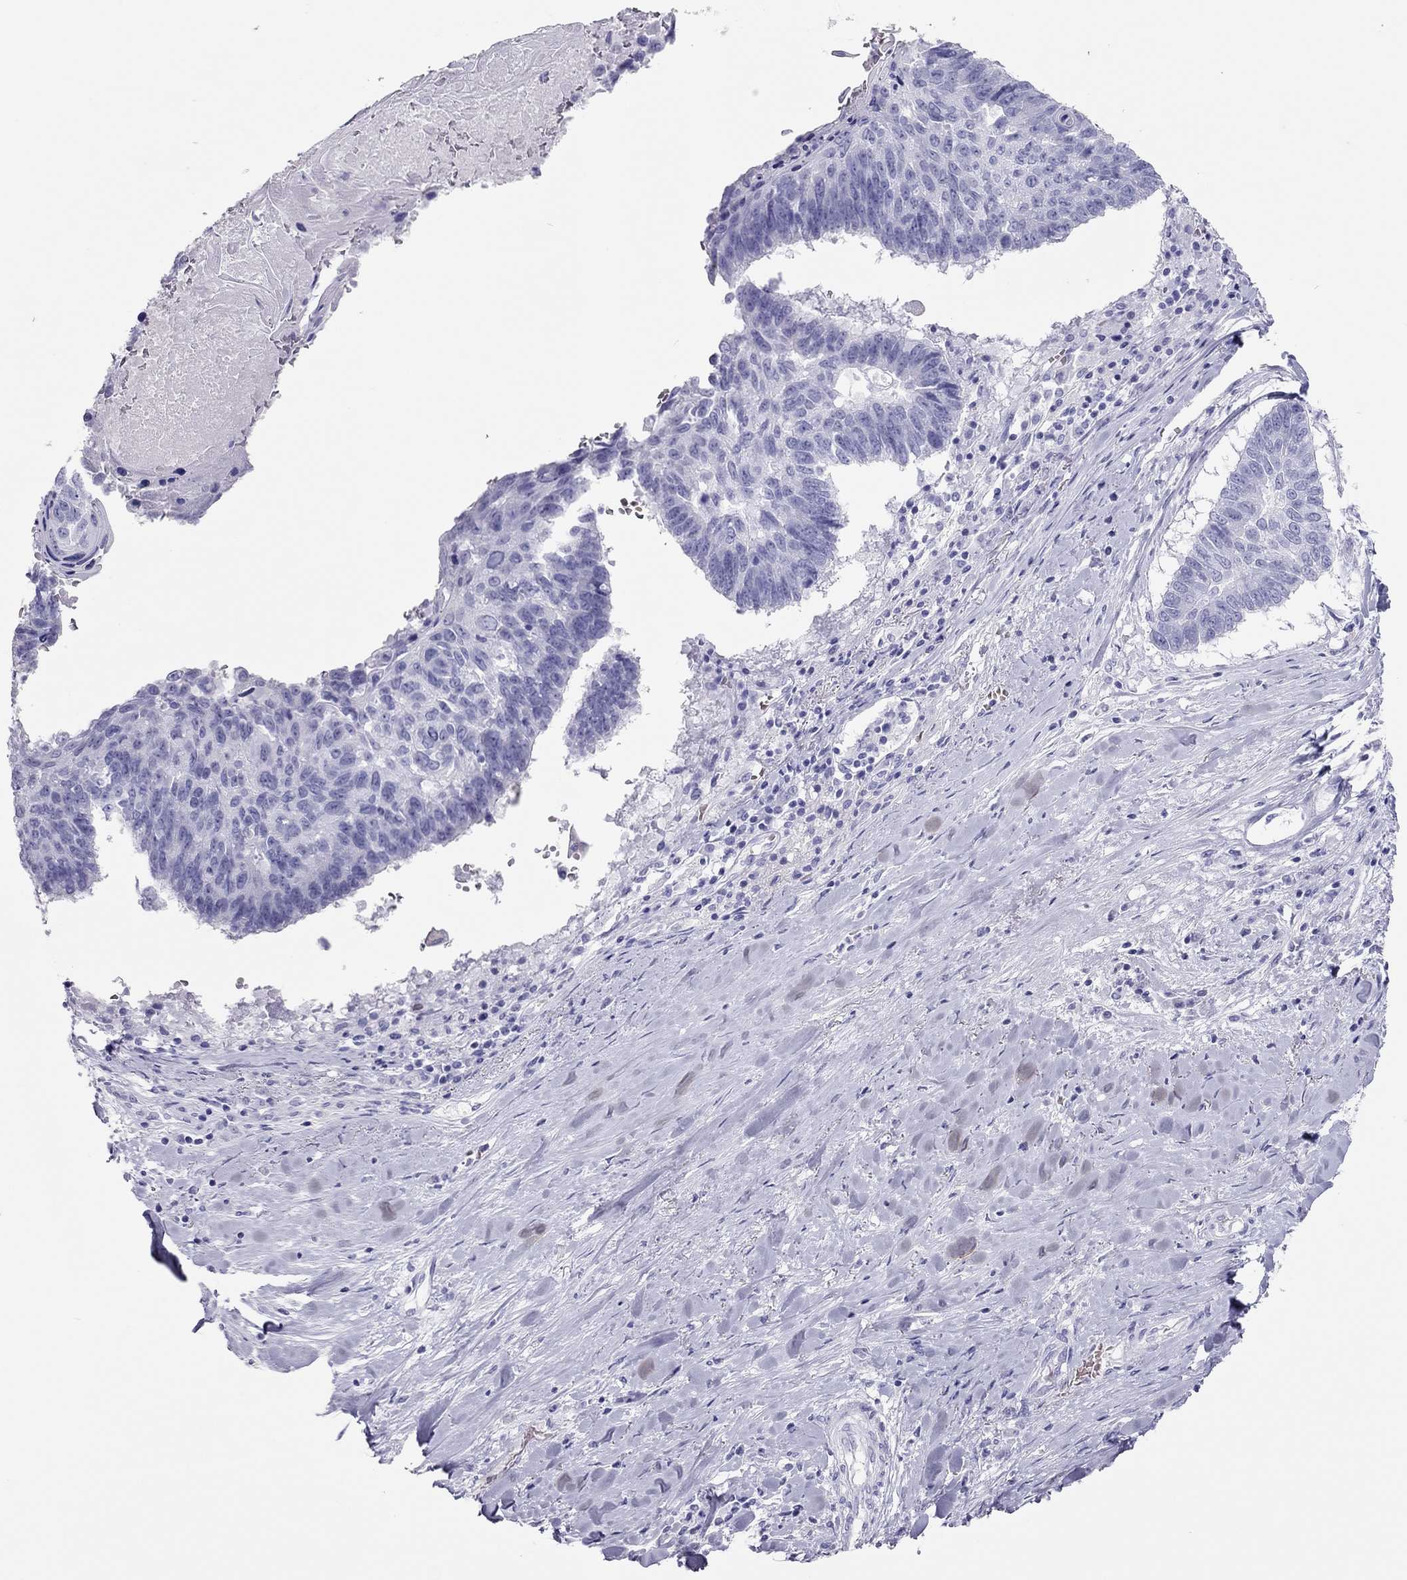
{"staining": {"intensity": "negative", "quantity": "none", "location": "none"}, "tissue": "lung cancer", "cell_type": "Tumor cells", "image_type": "cancer", "snomed": [{"axis": "morphology", "description": "Squamous cell carcinoma, NOS"}, {"axis": "topography", "description": "Lung"}], "caption": "High magnification brightfield microscopy of lung squamous cell carcinoma stained with DAB (3,3'-diaminobenzidine) (brown) and counterstained with hematoxylin (blue): tumor cells show no significant expression. (Stains: DAB immunohistochemistry with hematoxylin counter stain, Microscopy: brightfield microscopy at high magnification).", "gene": "TSHB", "patient": {"sex": "male", "age": 73}}